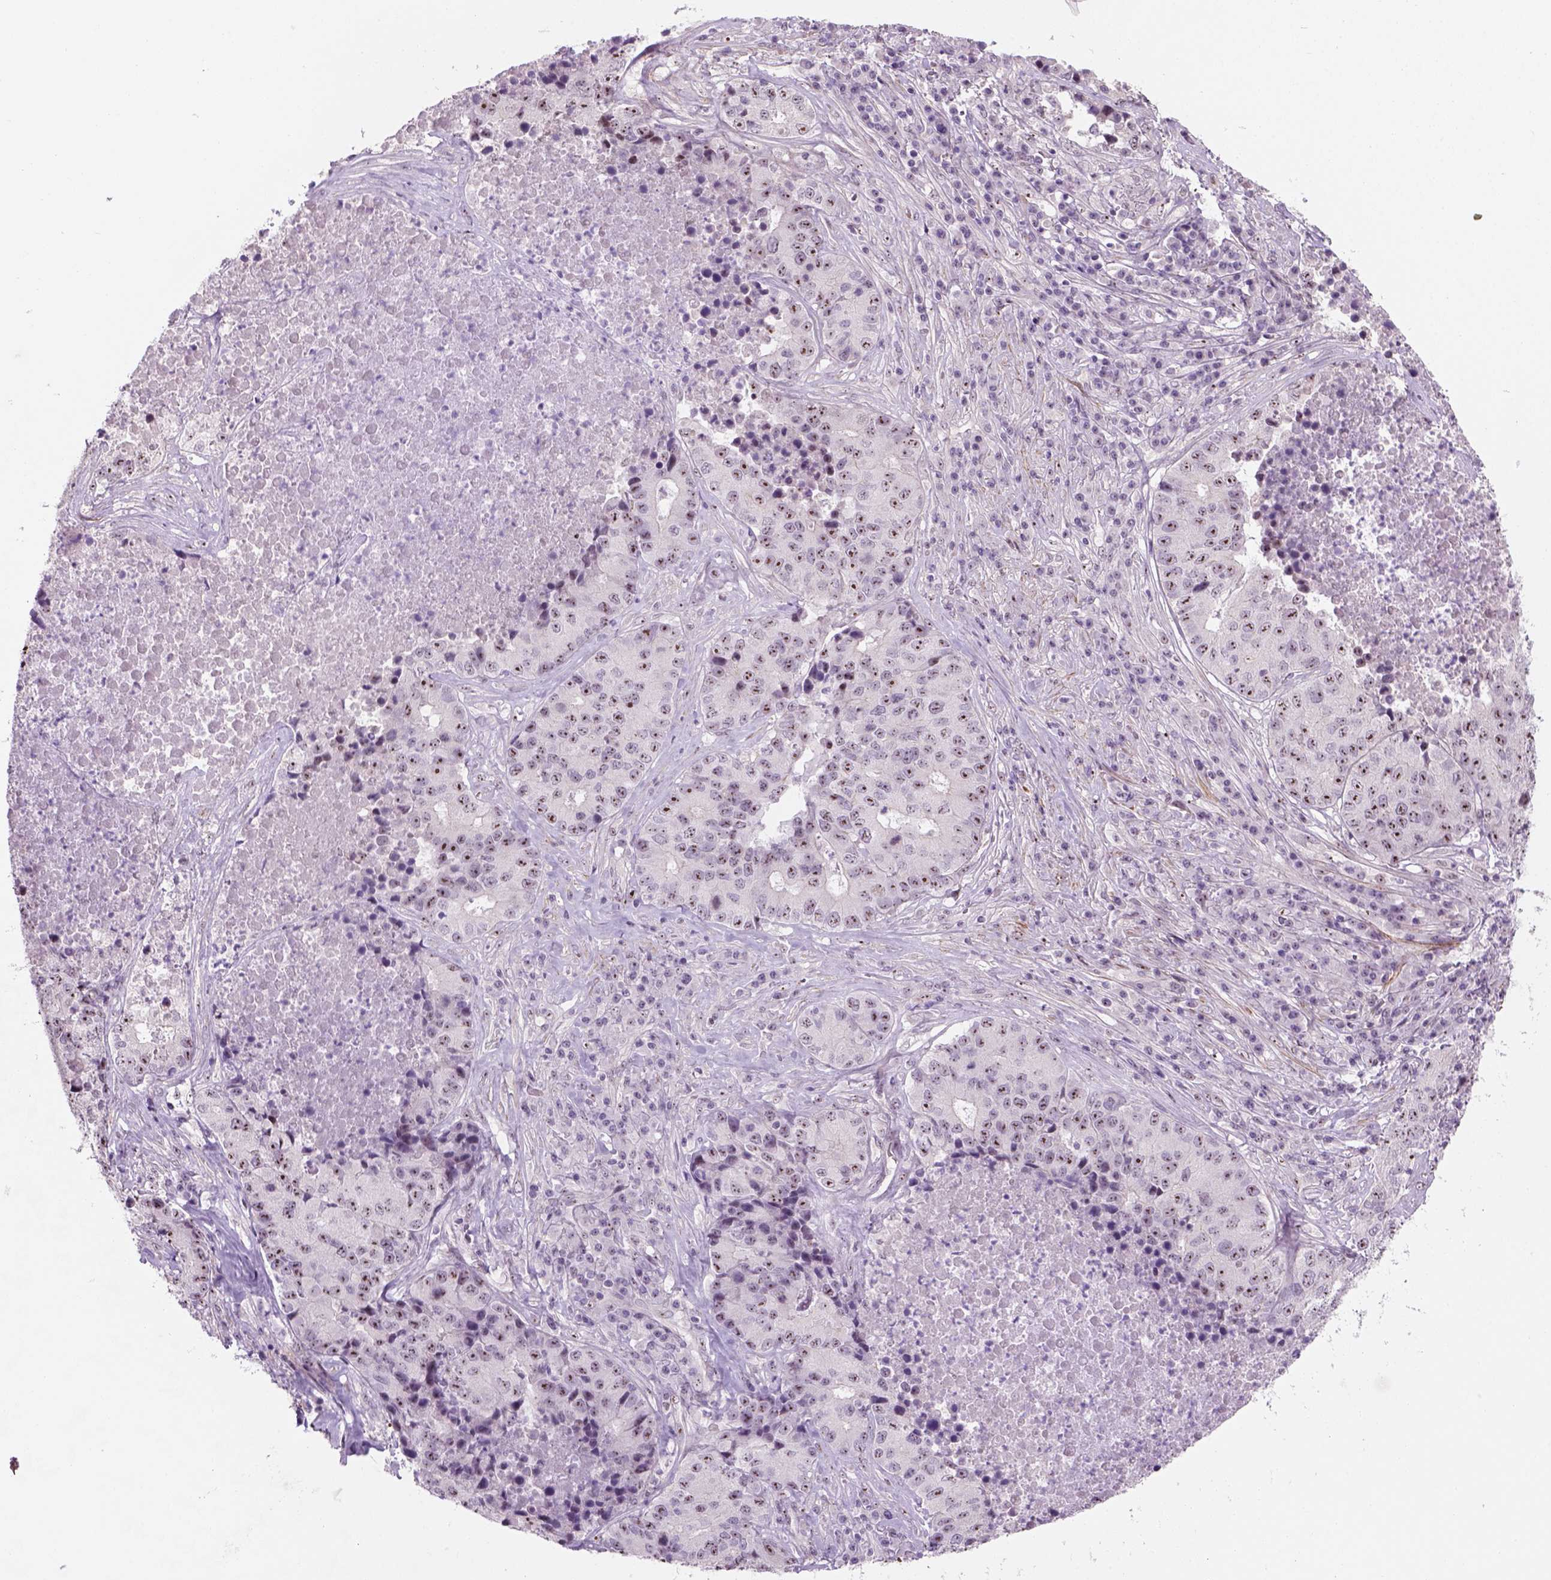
{"staining": {"intensity": "strong", "quantity": ">75%", "location": "nuclear"}, "tissue": "stomach cancer", "cell_type": "Tumor cells", "image_type": "cancer", "snomed": [{"axis": "morphology", "description": "Adenocarcinoma, NOS"}, {"axis": "topography", "description": "Stomach"}], "caption": "Stomach cancer (adenocarcinoma) was stained to show a protein in brown. There is high levels of strong nuclear staining in approximately >75% of tumor cells.", "gene": "RRS1", "patient": {"sex": "male", "age": 71}}